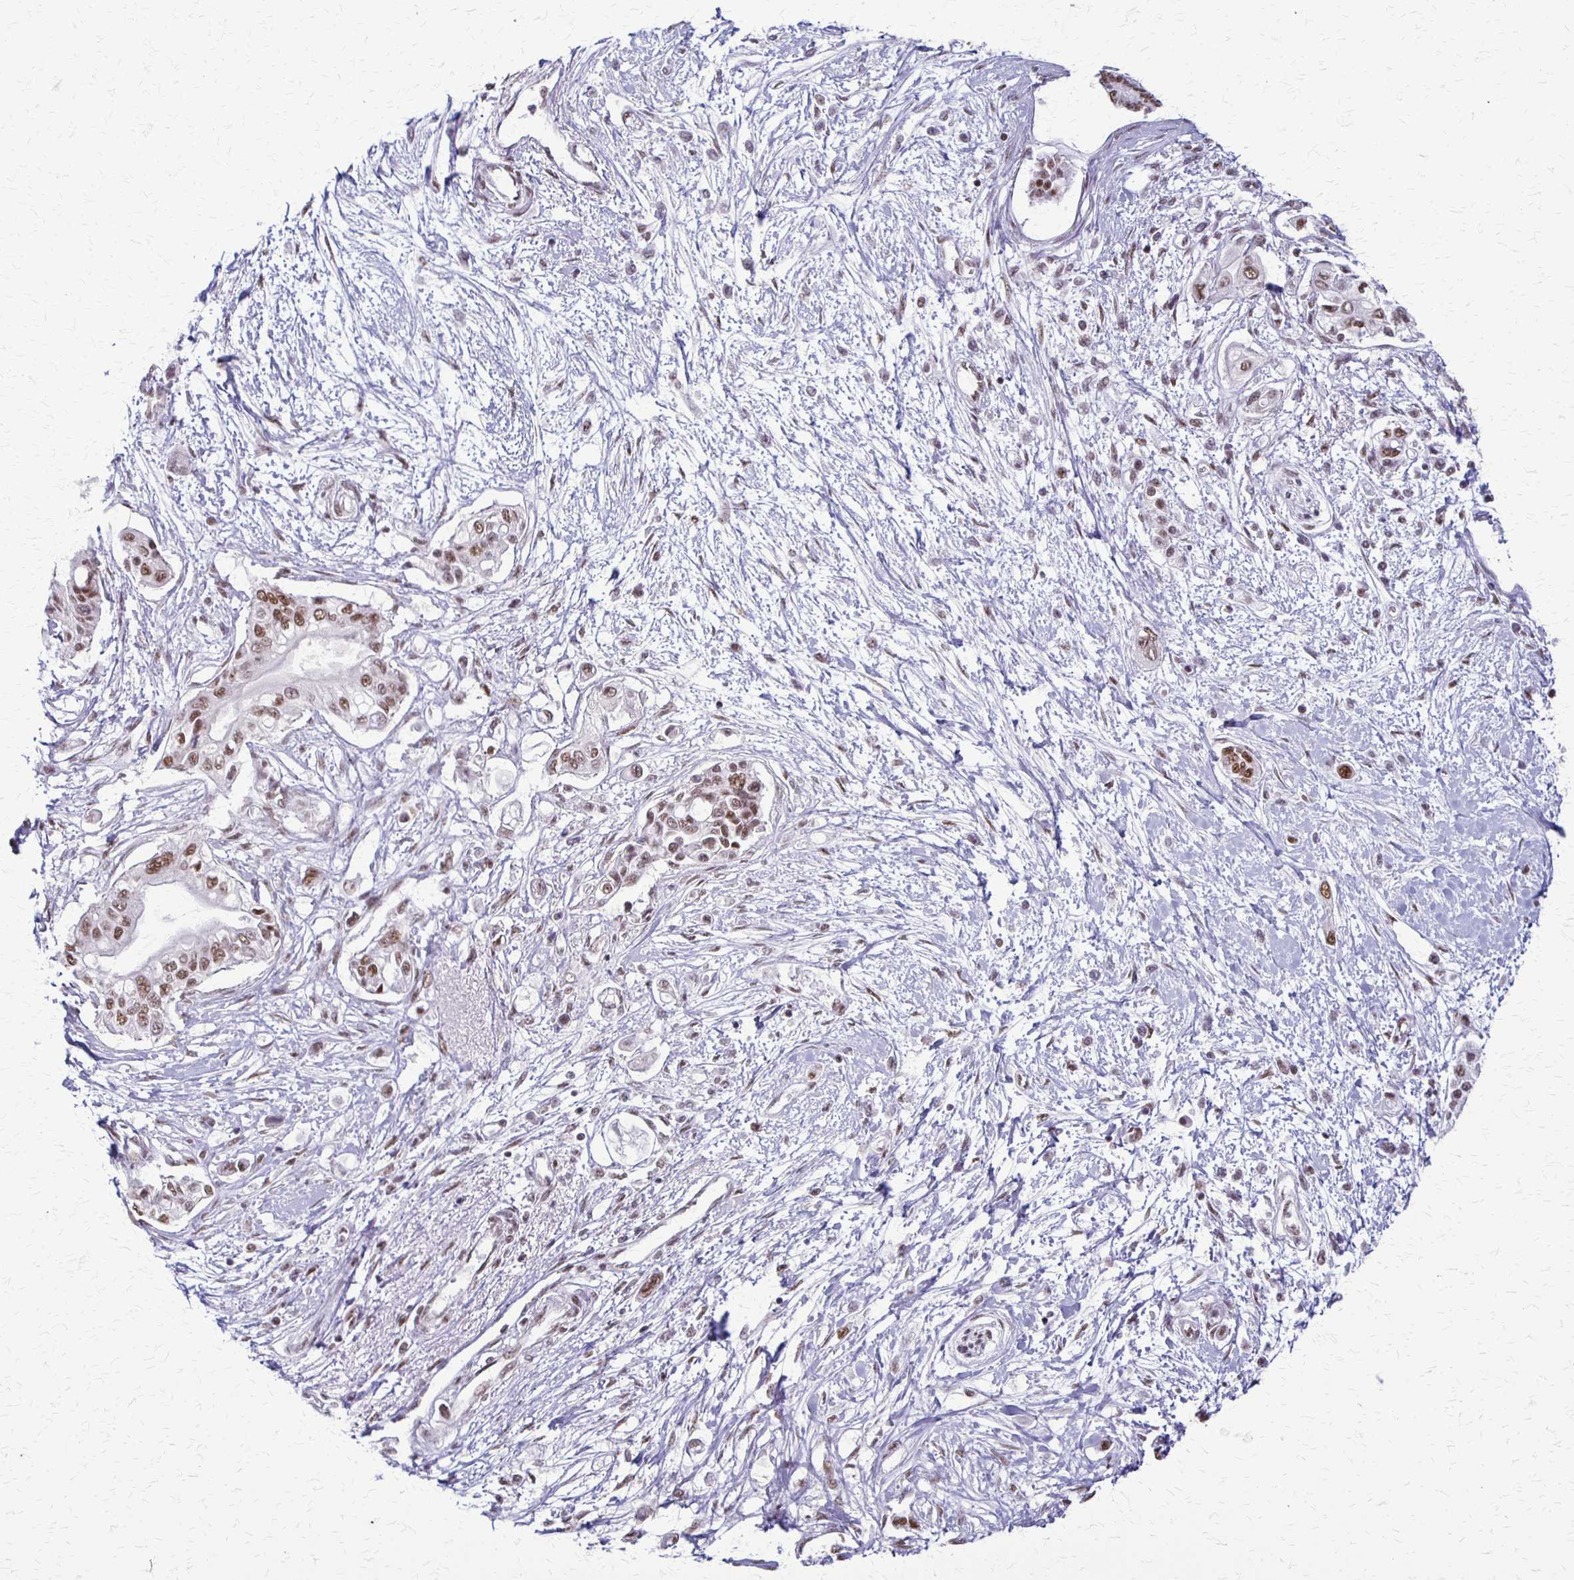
{"staining": {"intensity": "moderate", "quantity": ">75%", "location": "nuclear"}, "tissue": "pancreatic cancer", "cell_type": "Tumor cells", "image_type": "cancer", "snomed": [{"axis": "morphology", "description": "Adenocarcinoma, NOS"}, {"axis": "topography", "description": "Pancreas"}], "caption": "Immunohistochemical staining of pancreatic adenocarcinoma demonstrates medium levels of moderate nuclear positivity in approximately >75% of tumor cells.", "gene": "XRCC6", "patient": {"sex": "female", "age": 77}}